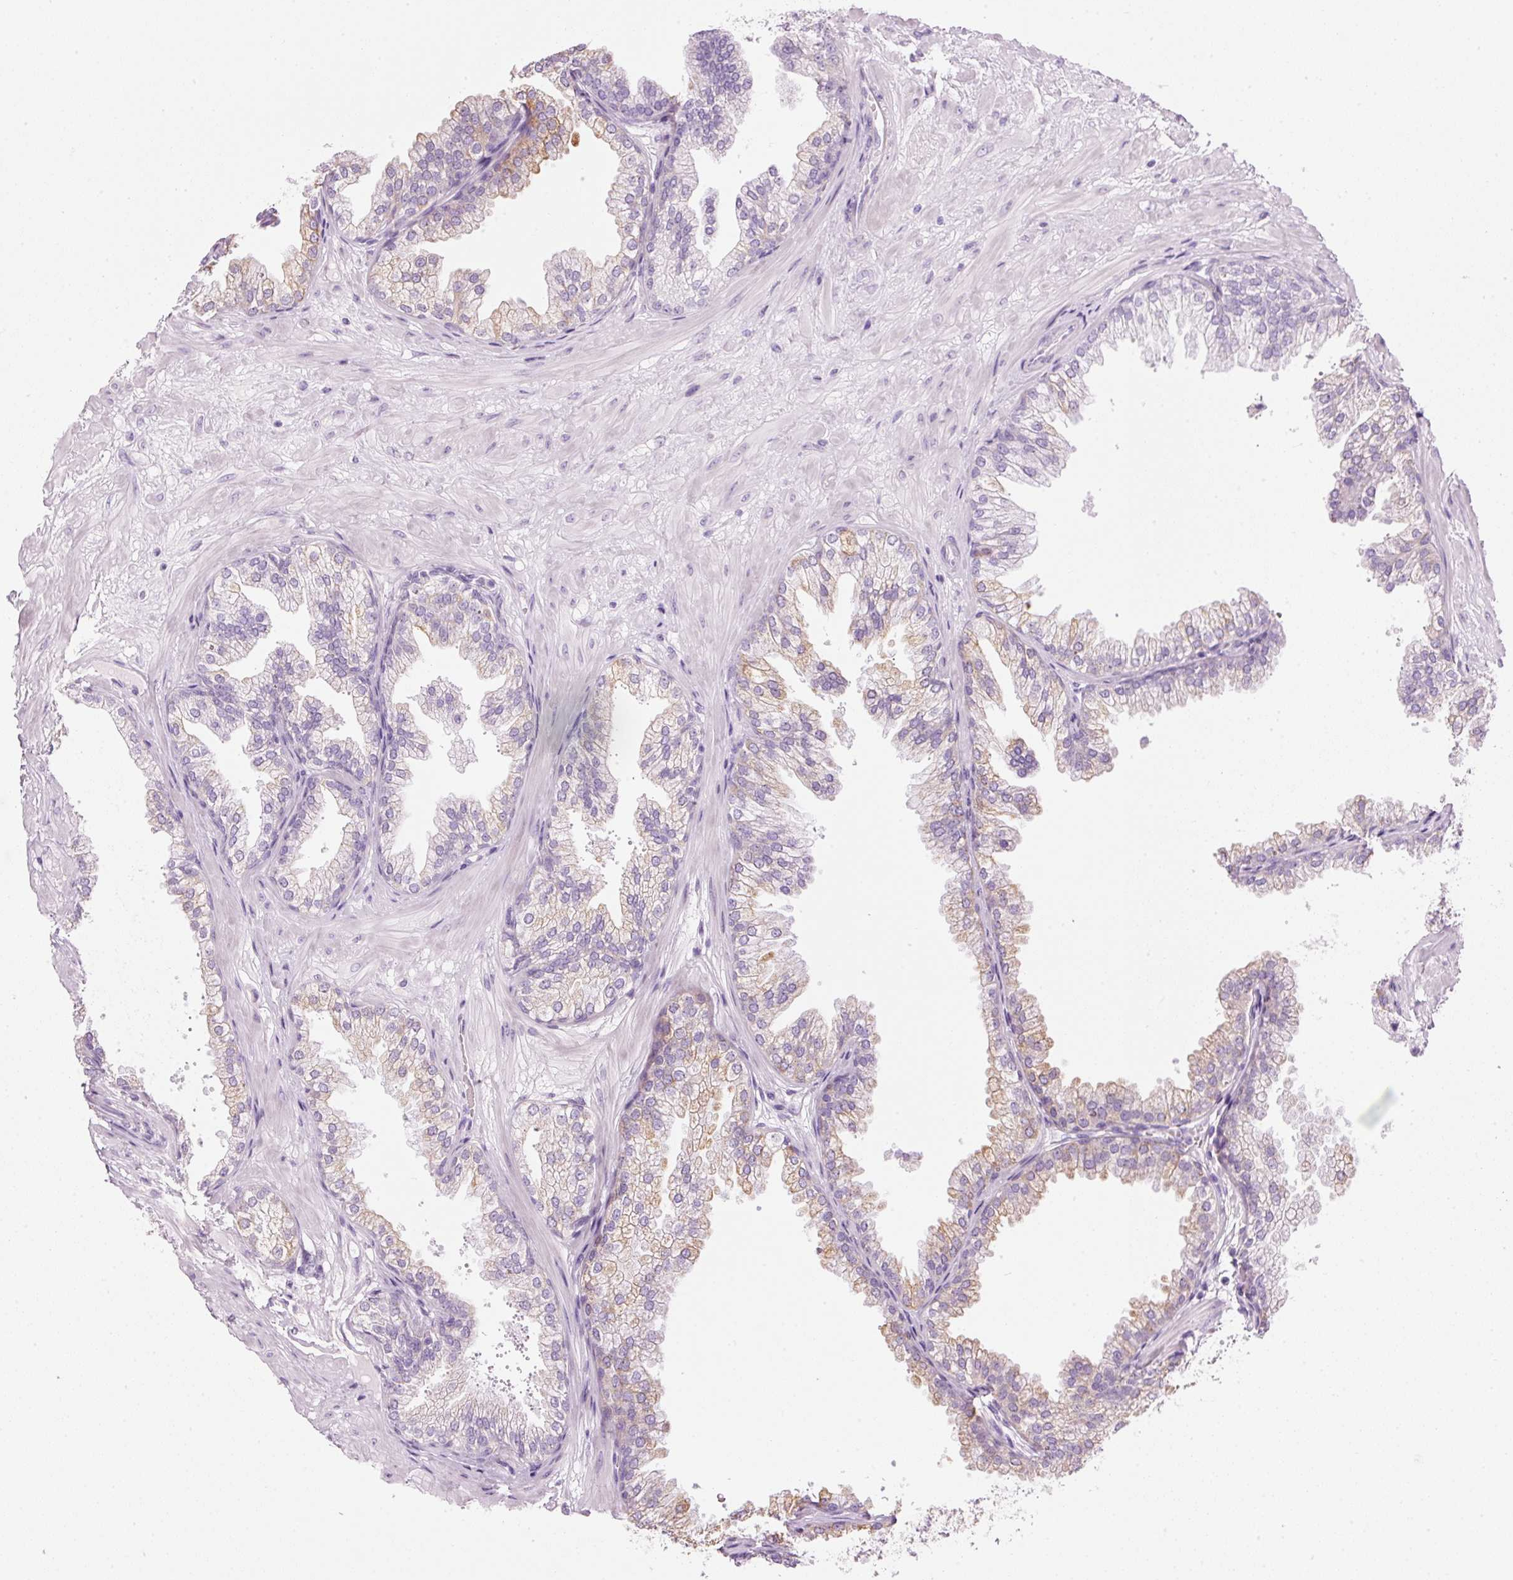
{"staining": {"intensity": "moderate", "quantity": "<25%", "location": "cytoplasmic/membranous"}, "tissue": "prostate", "cell_type": "Glandular cells", "image_type": "normal", "snomed": [{"axis": "morphology", "description": "Normal tissue, NOS"}, {"axis": "topography", "description": "Prostate"}], "caption": "IHC (DAB) staining of normal prostate exhibits moderate cytoplasmic/membranous protein expression in approximately <25% of glandular cells.", "gene": "CARD16", "patient": {"sex": "male", "age": 37}}